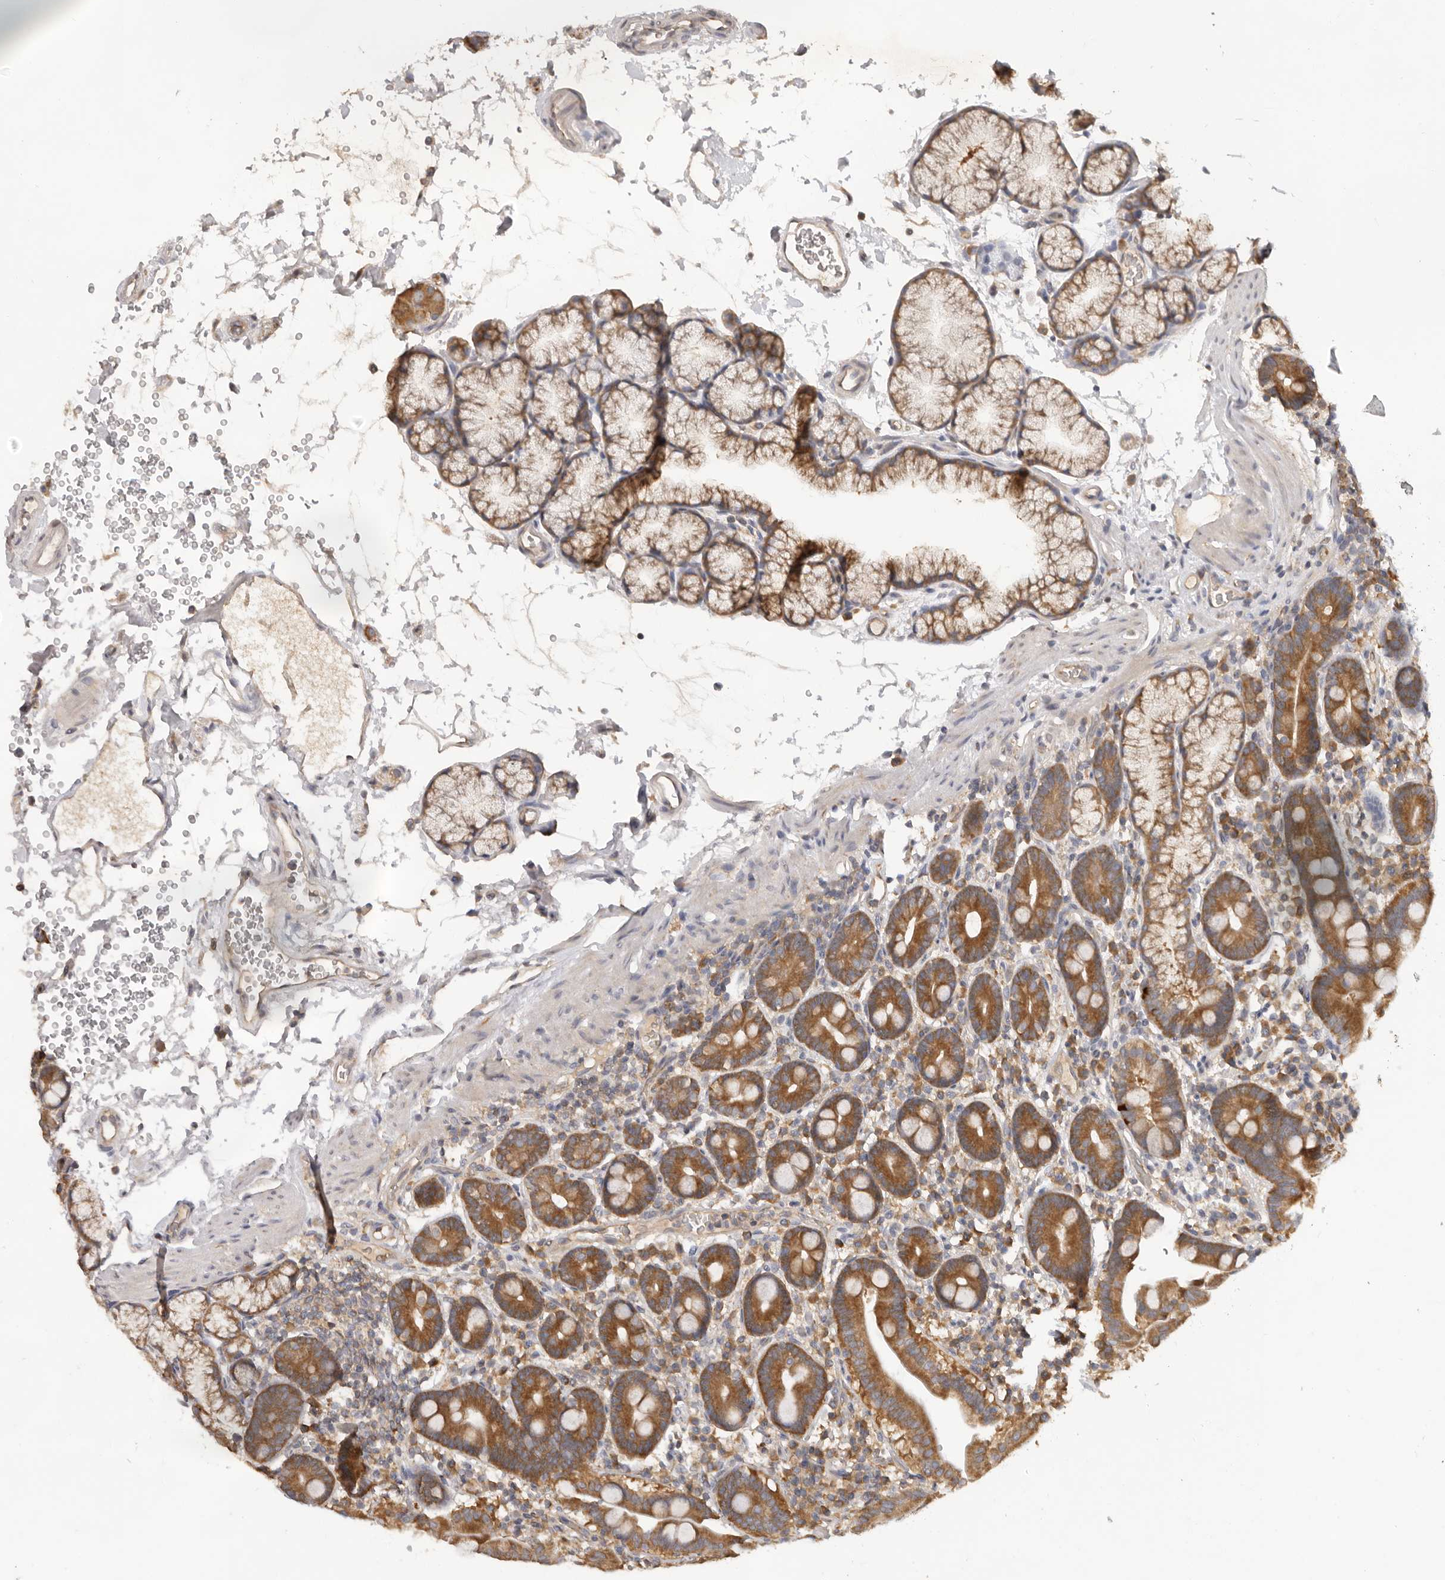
{"staining": {"intensity": "moderate", "quantity": ">75%", "location": "cytoplasmic/membranous"}, "tissue": "duodenum", "cell_type": "Glandular cells", "image_type": "normal", "snomed": [{"axis": "morphology", "description": "Normal tissue, NOS"}, {"axis": "topography", "description": "Duodenum"}], "caption": "There is medium levels of moderate cytoplasmic/membranous expression in glandular cells of benign duodenum, as demonstrated by immunohistochemical staining (brown color).", "gene": "PPP1R42", "patient": {"sex": "male", "age": 54}}